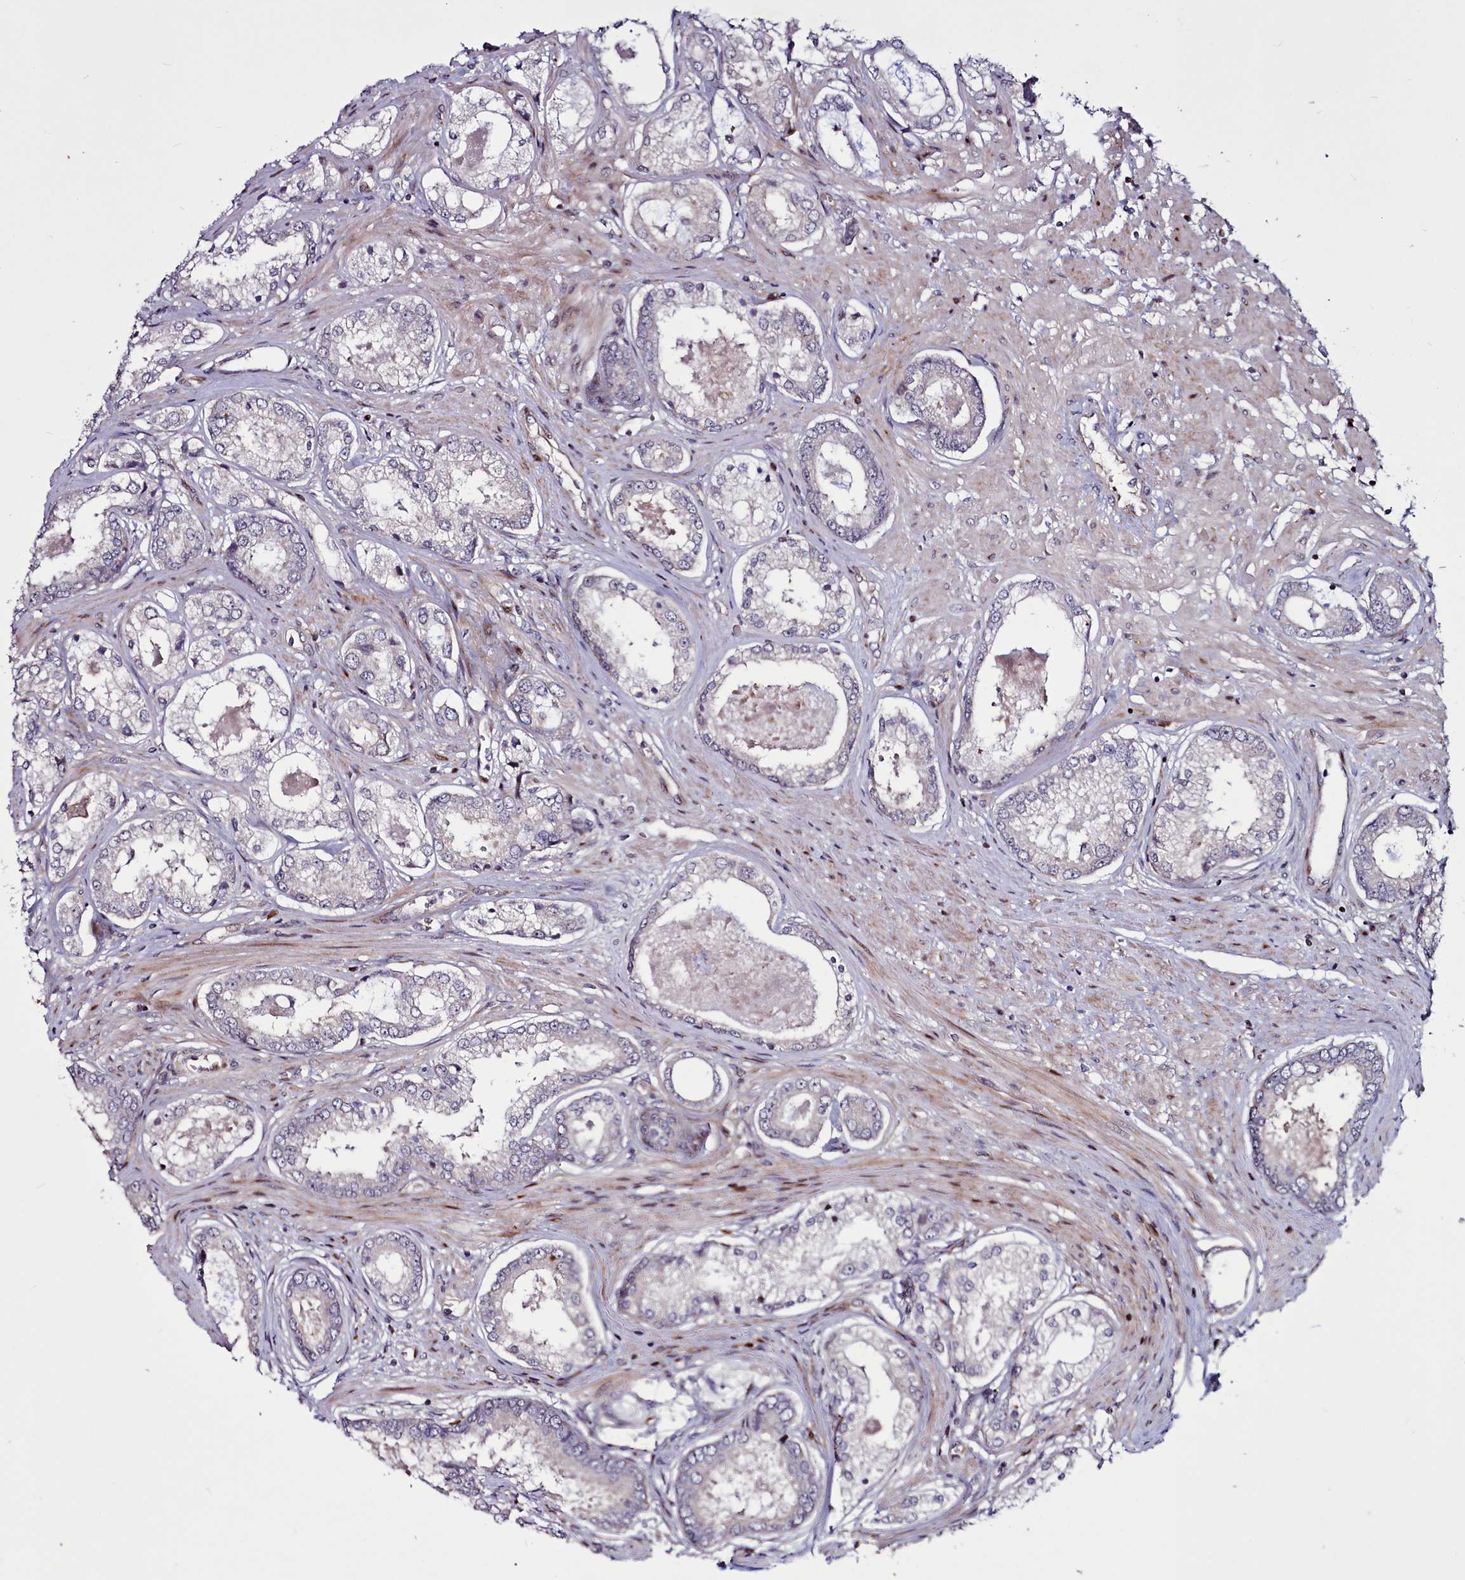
{"staining": {"intensity": "negative", "quantity": "none", "location": "none"}, "tissue": "prostate cancer", "cell_type": "Tumor cells", "image_type": "cancer", "snomed": [{"axis": "morphology", "description": "Adenocarcinoma, Low grade"}, {"axis": "topography", "description": "Prostate"}], "caption": "Immunohistochemistry photomicrograph of neoplastic tissue: human adenocarcinoma (low-grade) (prostate) stained with DAB (3,3'-diaminobenzidine) displays no significant protein staining in tumor cells.", "gene": "WBP11", "patient": {"sex": "male", "age": 68}}